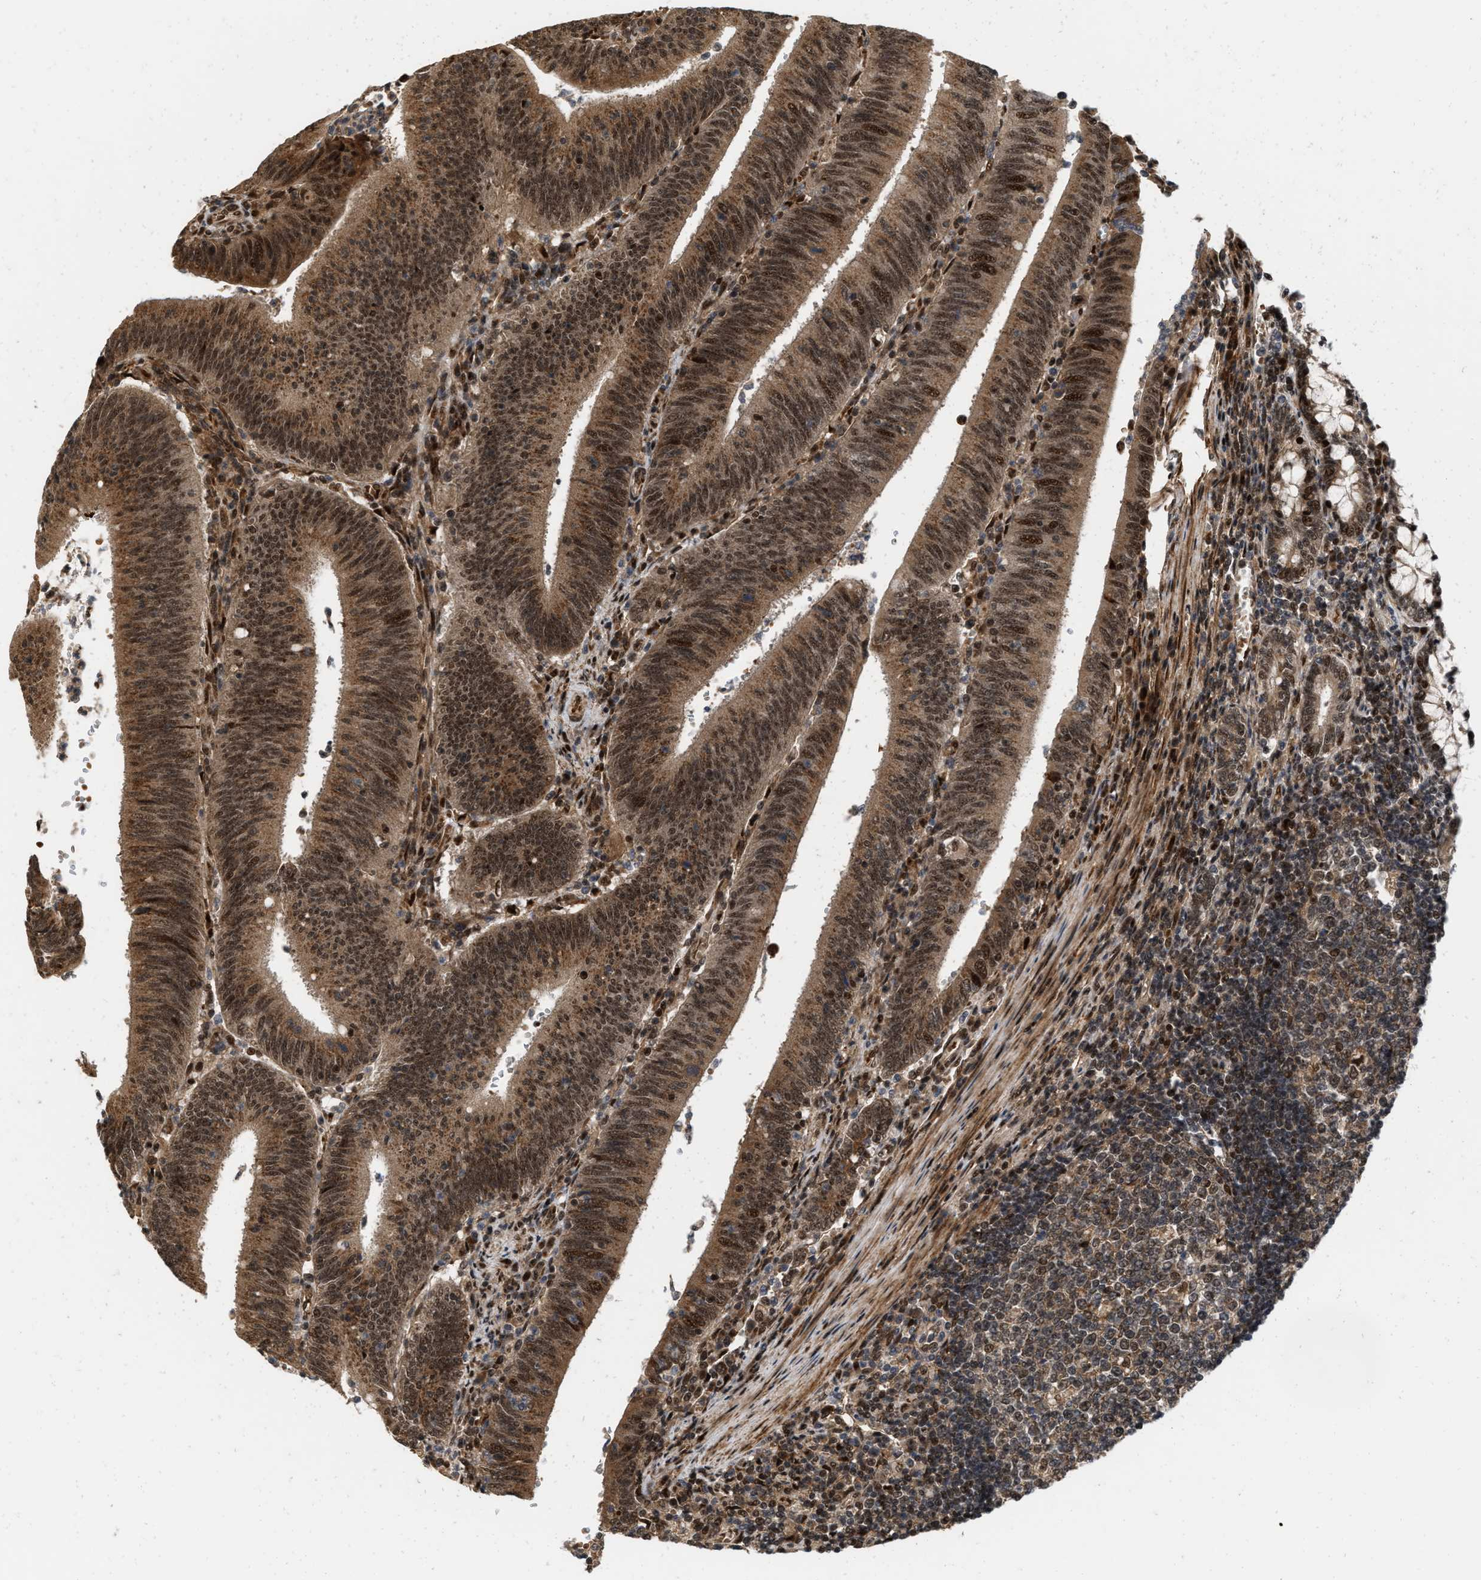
{"staining": {"intensity": "strong", "quantity": ">75%", "location": "cytoplasmic/membranous,nuclear"}, "tissue": "colorectal cancer", "cell_type": "Tumor cells", "image_type": "cancer", "snomed": [{"axis": "morphology", "description": "Normal tissue, NOS"}, {"axis": "morphology", "description": "Adenocarcinoma, NOS"}, {"axis": "topography", "description": "Rectum"}], "caption": "Immunohistochemistry (IHC) of human colorectal cancer (adenocarcinoma) shows high levels of strong cytoplasmic/membranous and nuclear expression in about >75% of tumor cells.", "gene": "ANKRD11", "patient": {"sex": "female", "age": 66}}